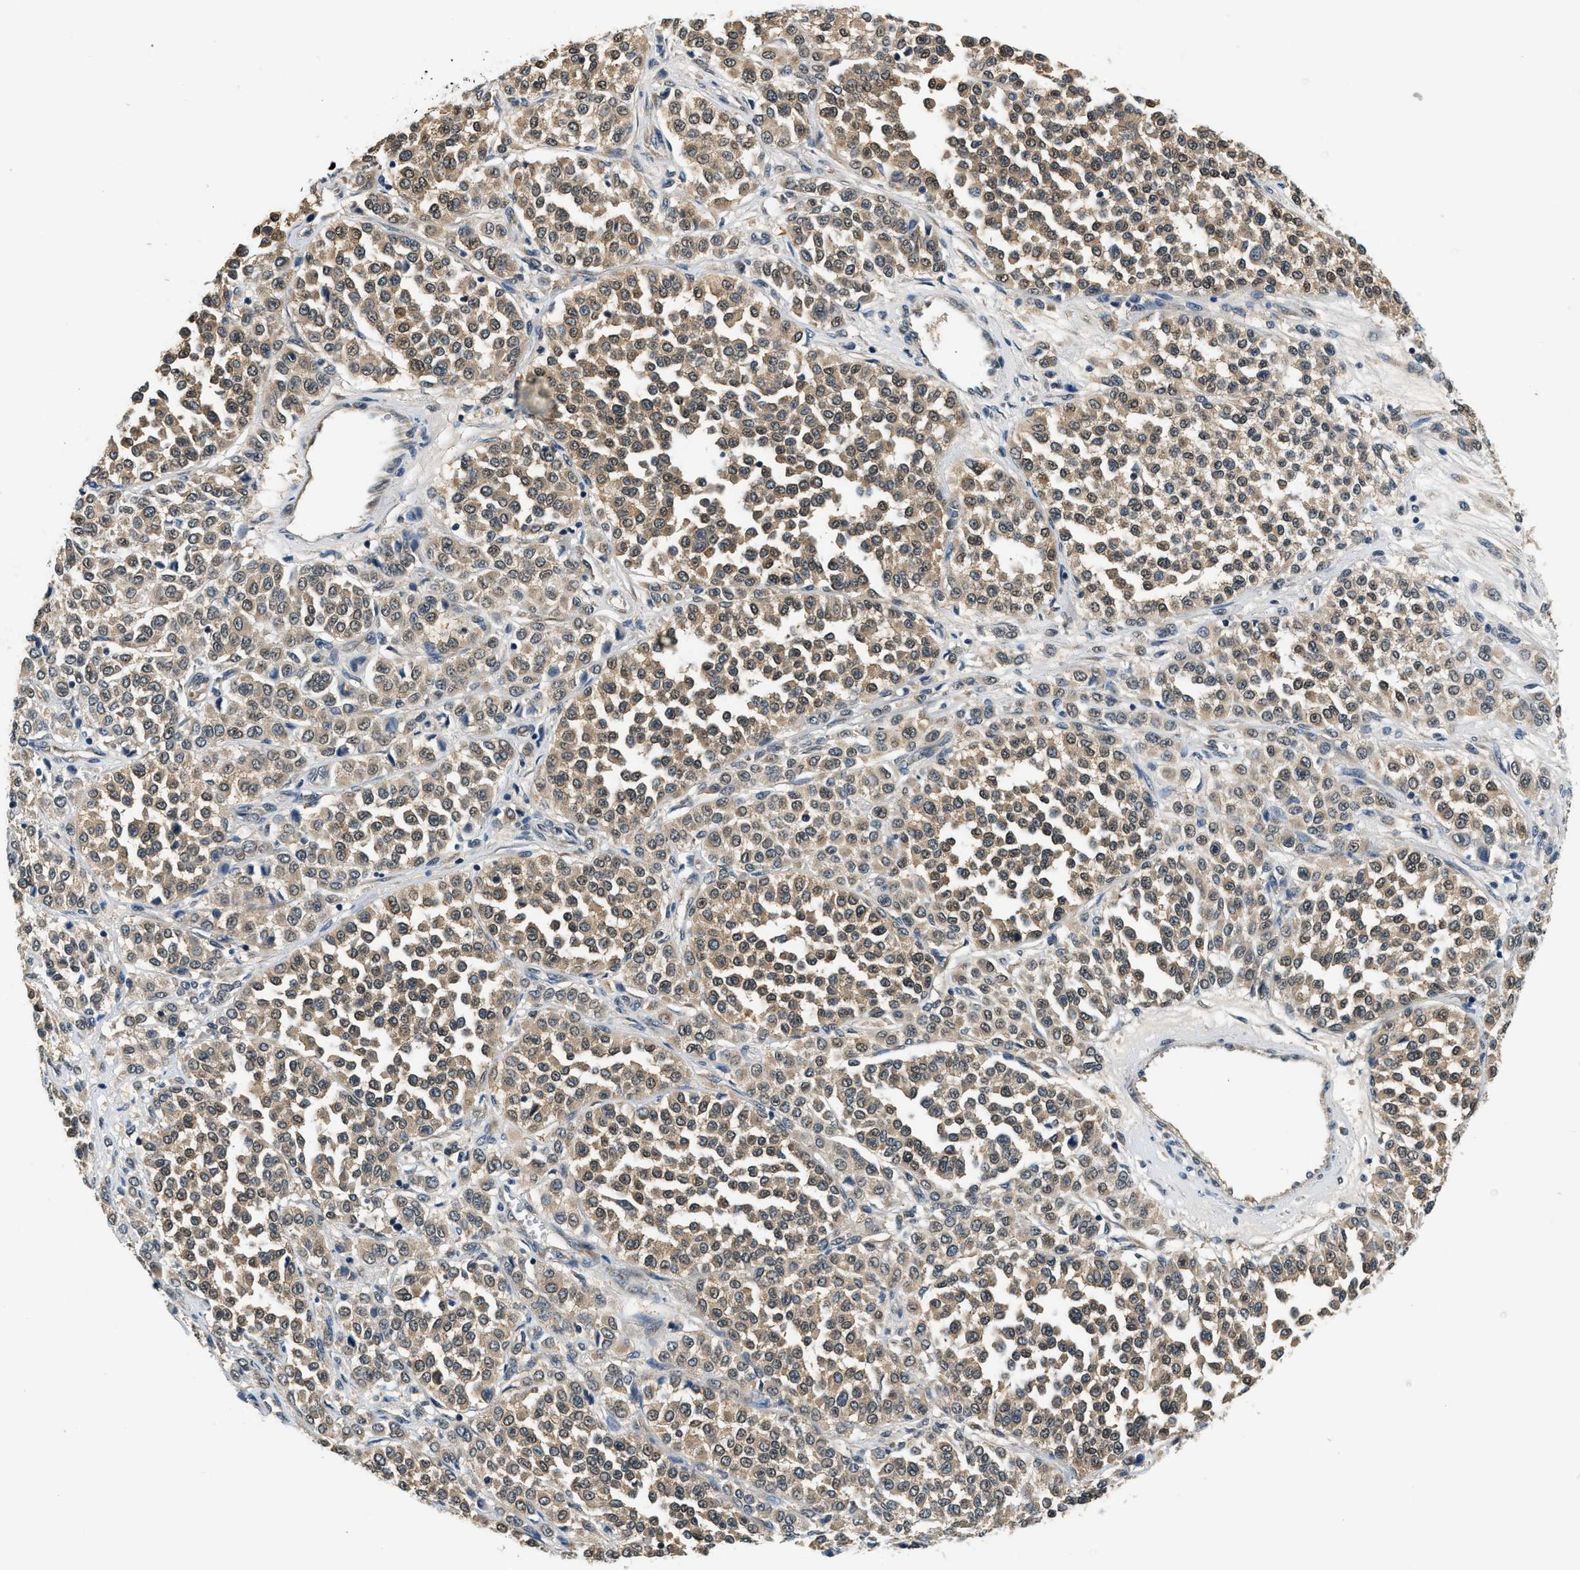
{"staining": {"intensity": "moderate", "quantity": ">75%", "location": "cytoplasmic/membranous"}, "tissue": "melanoma", "cell_type": "Tumor cells", "image_type": "cancer", "snomed": [{"axis": "morphology", "description": "Malignant melanoma, Metastatic site"}, {"axis": "topography", "description": "Pancreas"}], "caption": "A micrograph showing moderate cytoplasmic/membranous expression in about >75% of tumor cells in malignant melanoma (metastatic site), as visualized by brown immunohistochemical staining.", "gene": "YAE1", "patient": {"sex": "female", "age": 30}}